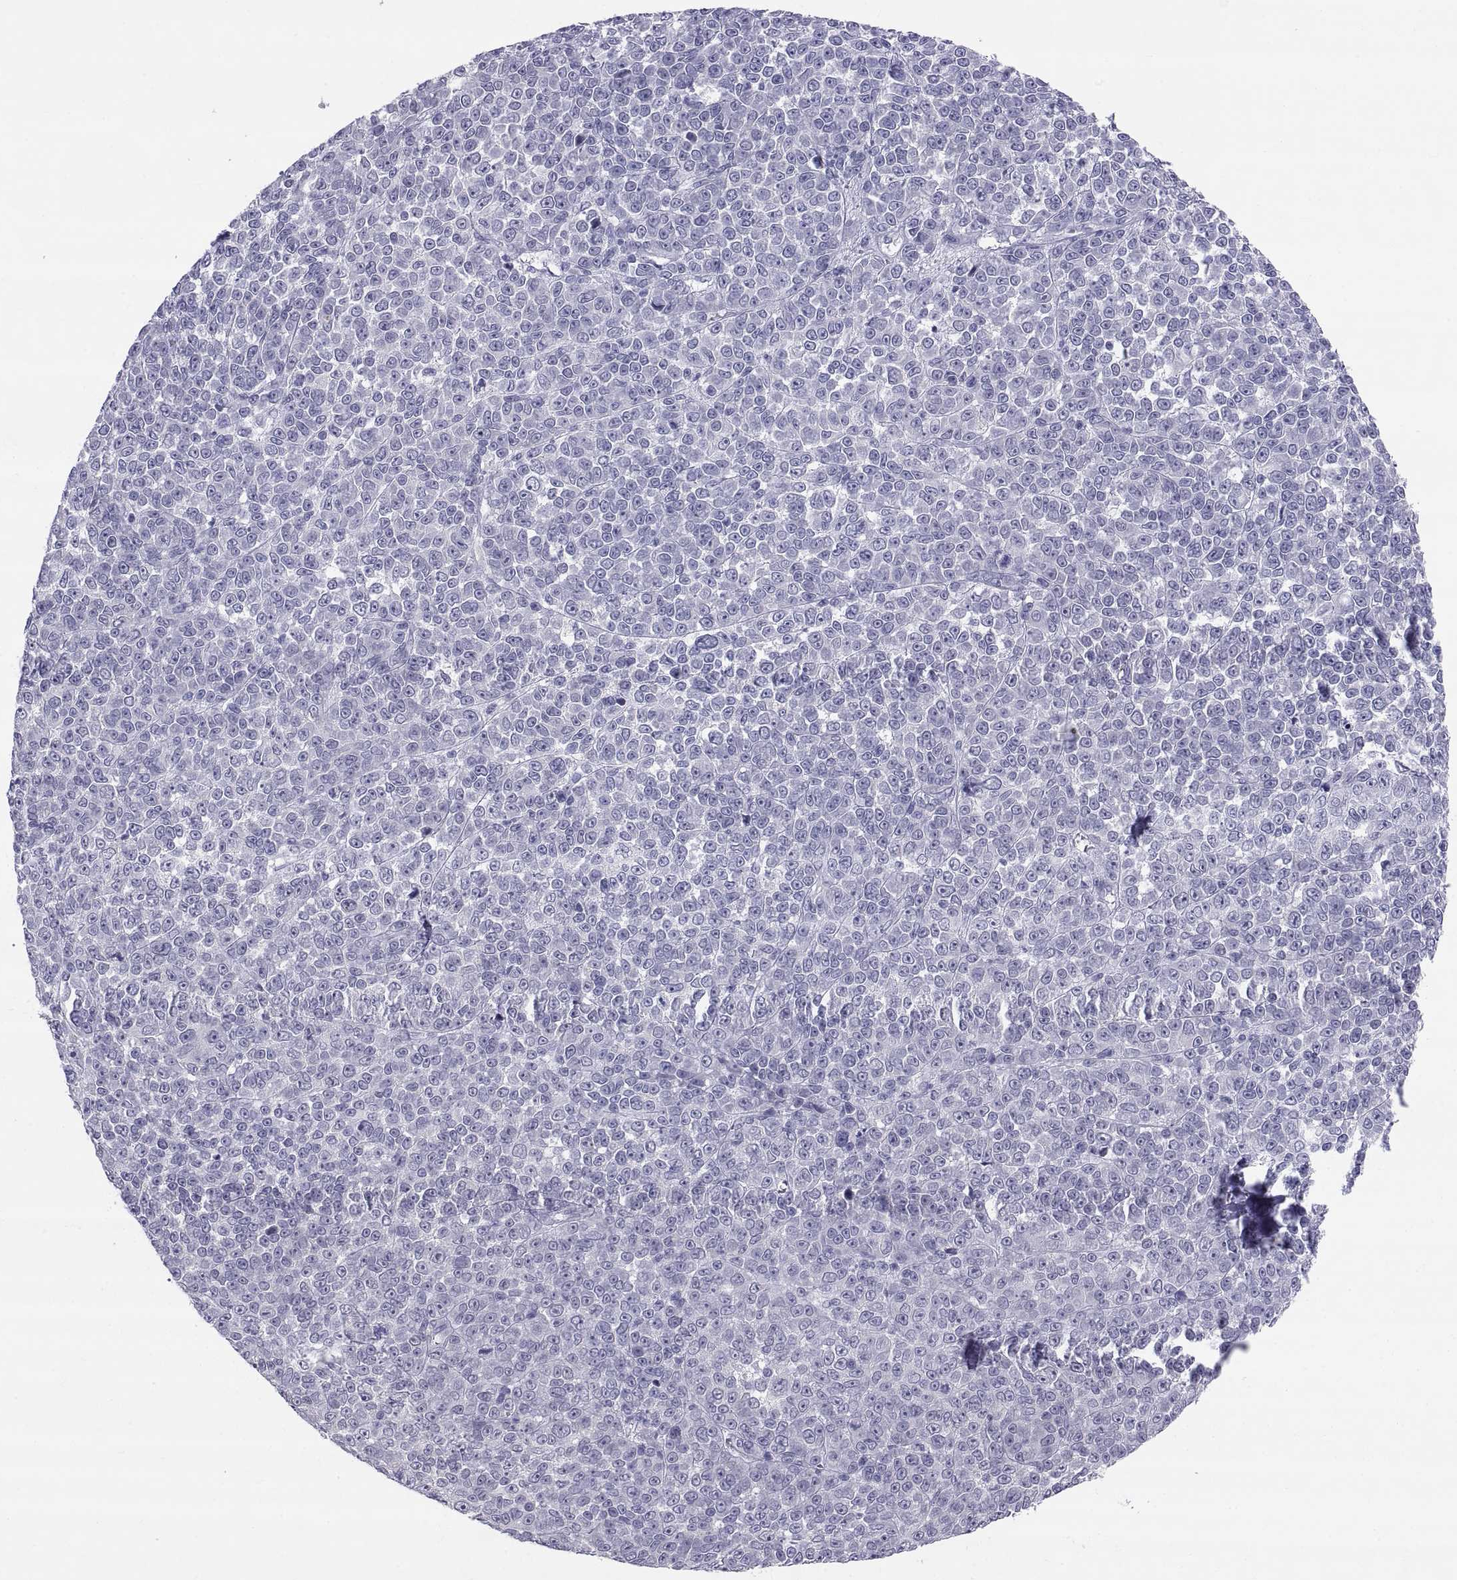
{"staining": {"intensity": "negative", "quantity": "none", "location": "none"}, "tissue": "melanoma", "cell_type": "Tumor cells", "image_type": "cancer", "snomed": [{"axis": "morphology", "description": "Malignant melanoma, NOS"}, {"axis": "topography", "description": "Skin"}], "caption": "Immunohistochemistry of melanoma exhibits no positivity in tumor cells.", "gene": "TEX13A", "patient": {"sex": "female", "age": 95}}